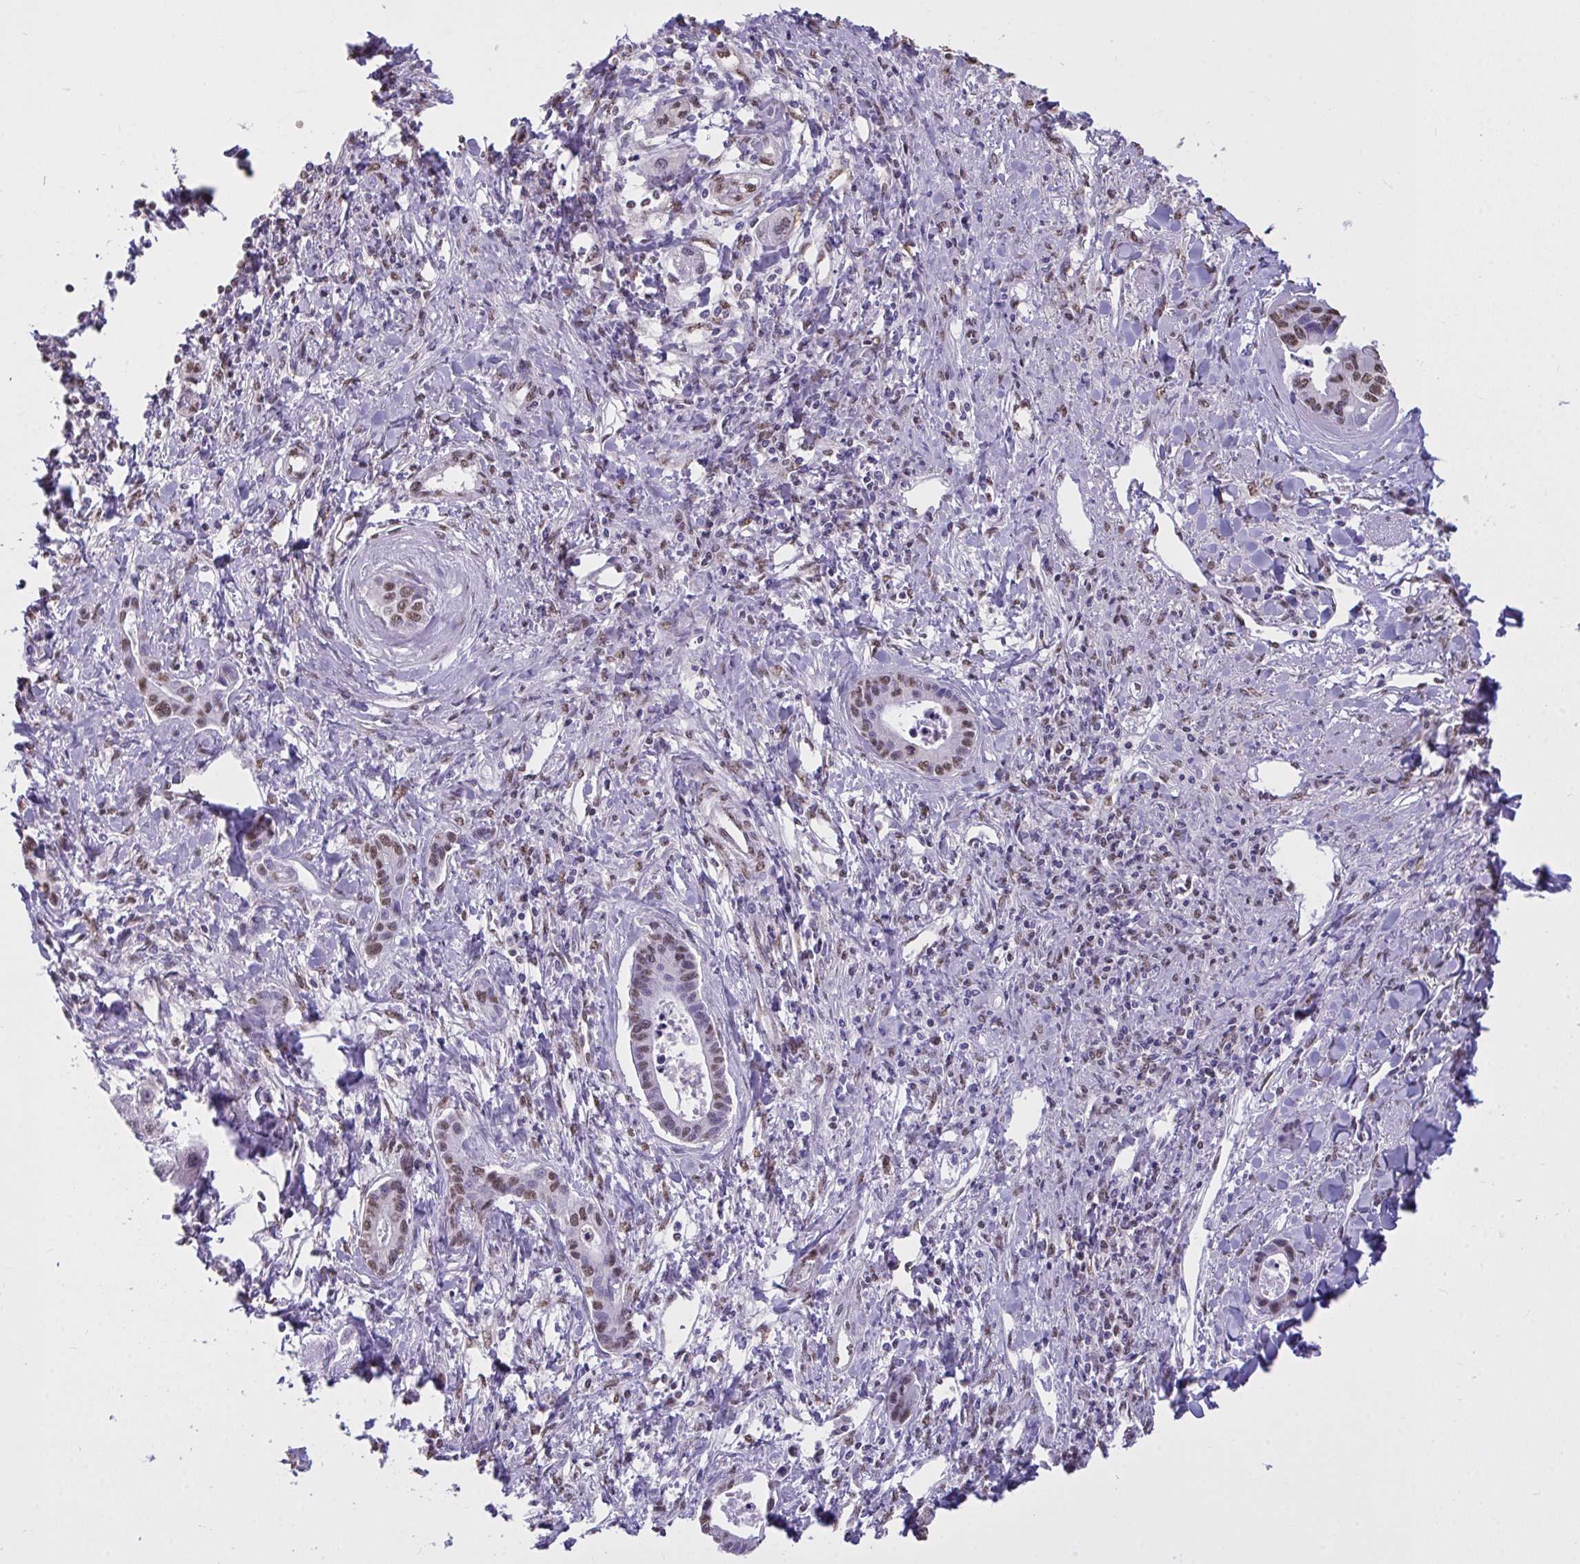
{"staining": {"intensity": "moderate", "quantity": "25%-75%", "location": "nuclear"}, "tissue": "liver cancer", "cell_type": "Tumor cells", "image_type": "cancer", "snomed": [{"axis": "morphology", "description": "Cholangiocarcinoma"}, {"axis": "topography", "description": "Liver"}], "caption": "A brown stain labels moderate nuclear staining of a protein in liver cholangiocarcinoma tumor cells.", "gene": "SEMA6B", "patient": {"sex": "male", "age": 66}}